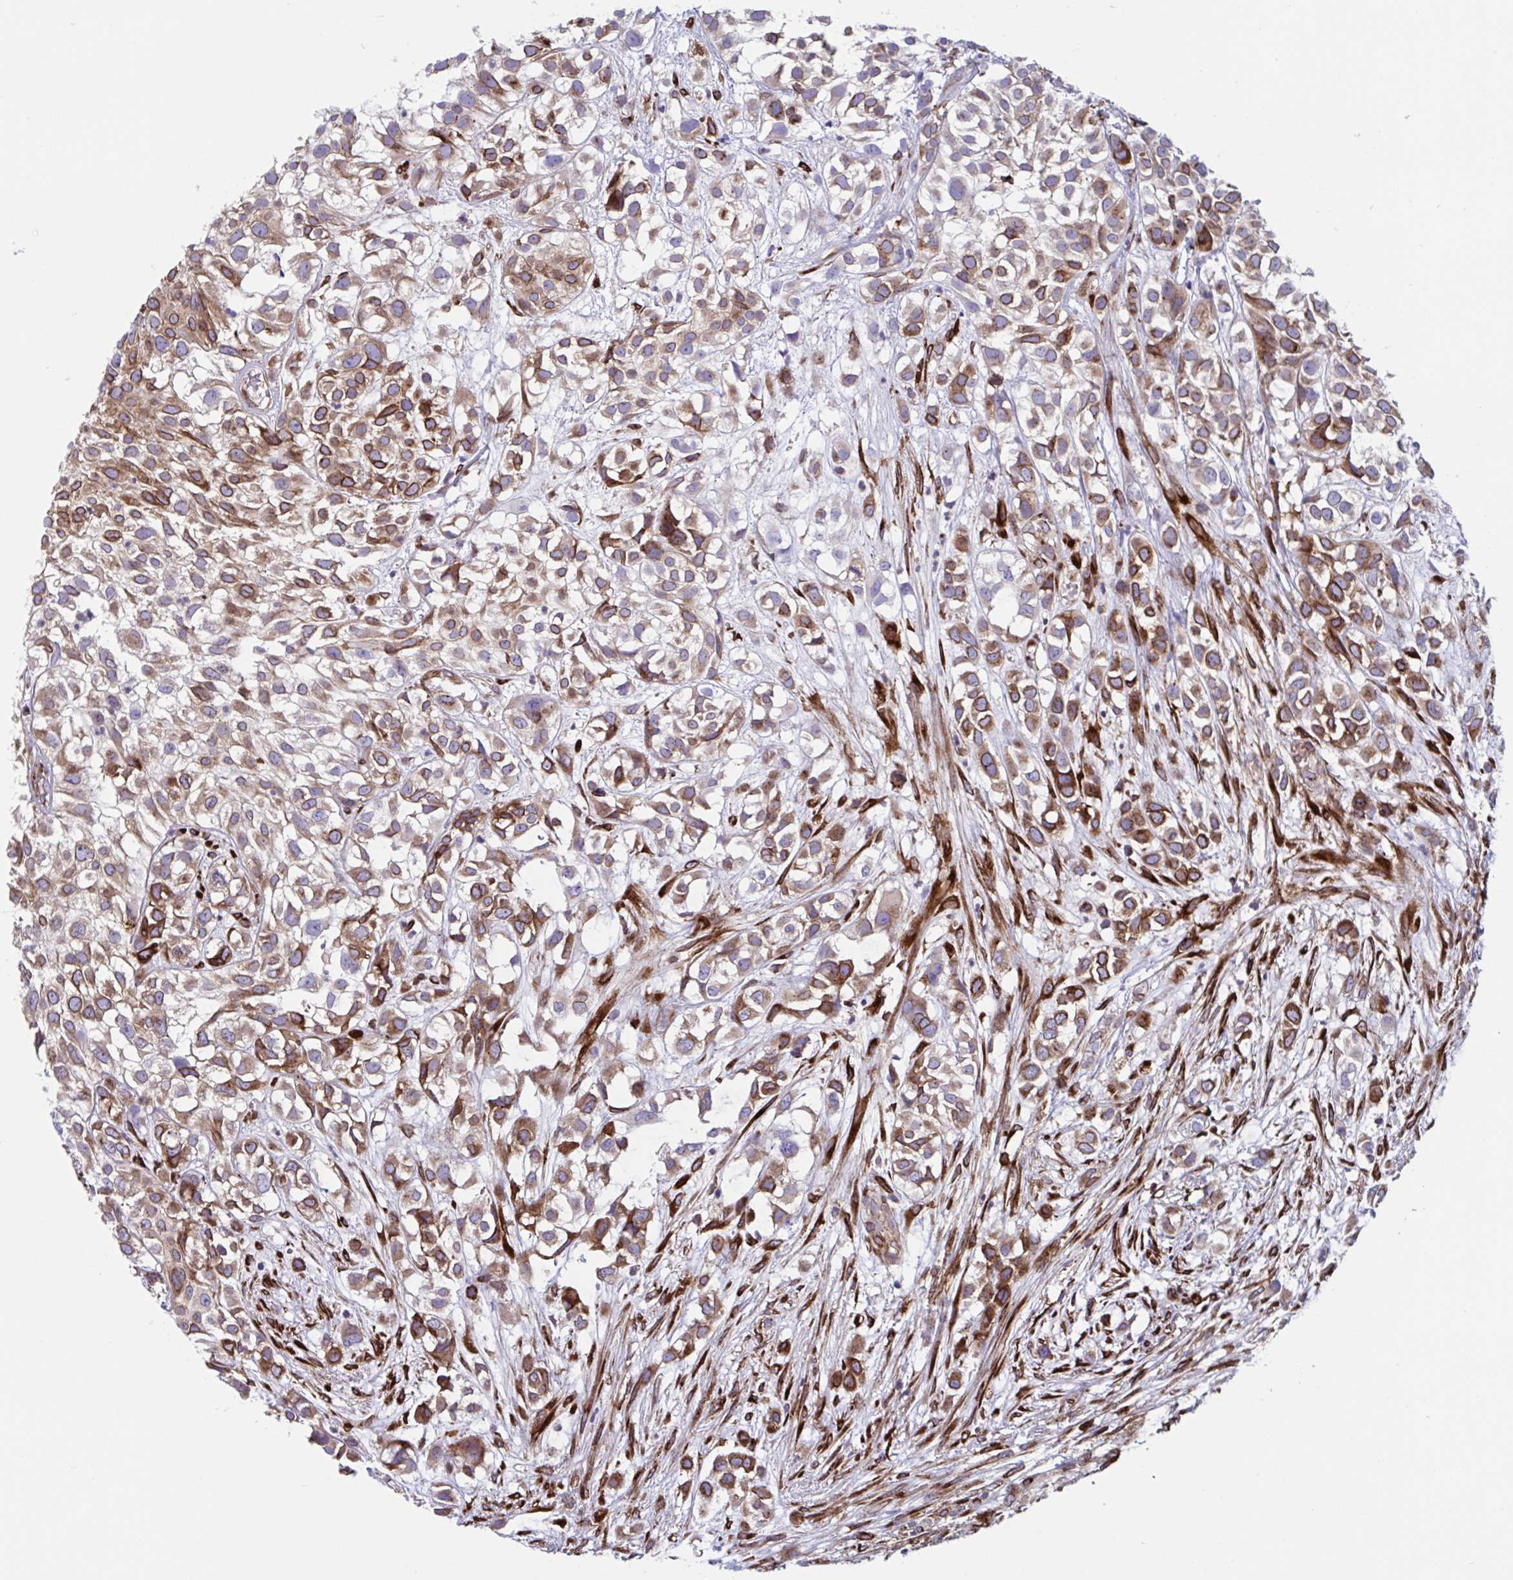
{"staining": {"intensity": "moderate", "quantity": ">75%", "location": "cytoplasmic/membranous"}, "tissue": "urothelial cancer", "cell_type": "Tumor cells", "image_type": "cancer", "snomed": [{"axis": "morphology", "description": "Urothelial carcinoma, High grade"}, {"axis": "topography", "description": "Urinary bladder"}], "caption": "Brown immunohistochemical staining in human high-grade urothelial carcinoma demonstrates moderate cytoplasmic/membranous staining in about >75% of tumor cells.", "gene": "RFK", "patient": {"sex": "male", "age": 56}}